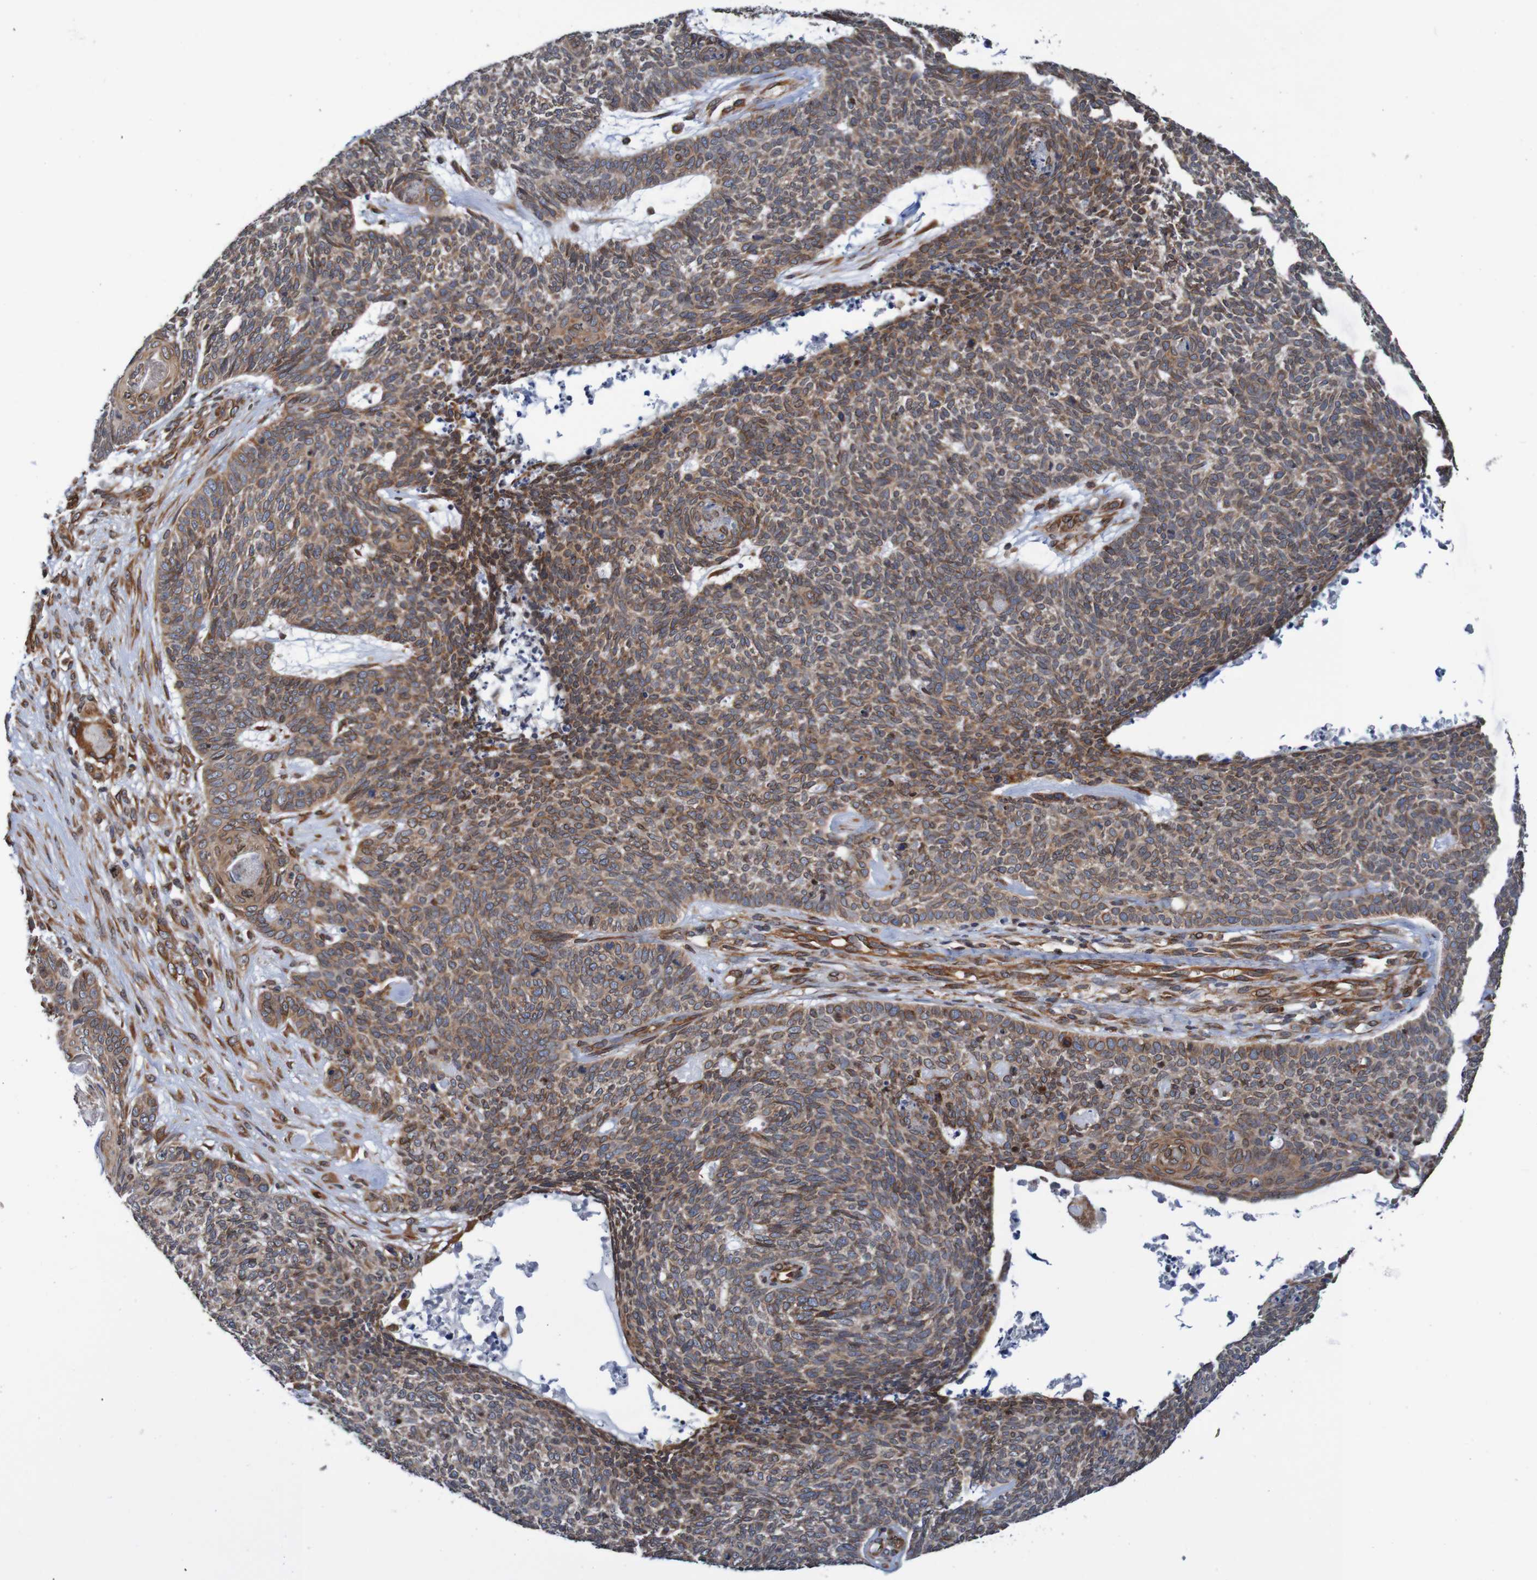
{"staining": {"intensity": "moderate", "quantity": ">75%", "location": "cytoplasmic/membranous"}, "tissue": "skin cancer", "cell_type": "Tumor cells", "image_type": "cancer", "snomed": [{"axis": "morphology", "description": "Basal cell carcinoma"}, {"axis": "topography", "description": "Skin"}], "caption": "Brown immunohistochemical staining in human basal cell carcinoma (skin) shows moderate cytoplasmic/membranous staining in approximately >75% of tumor cells. The staining was performed using DAB to visualize the protein expression in brown, while the nuclei were stained in blue with hematoxylin (Magnification: 20x).", "gene": "TMEM109", "patient": {"sex": "female", "age": 84}}